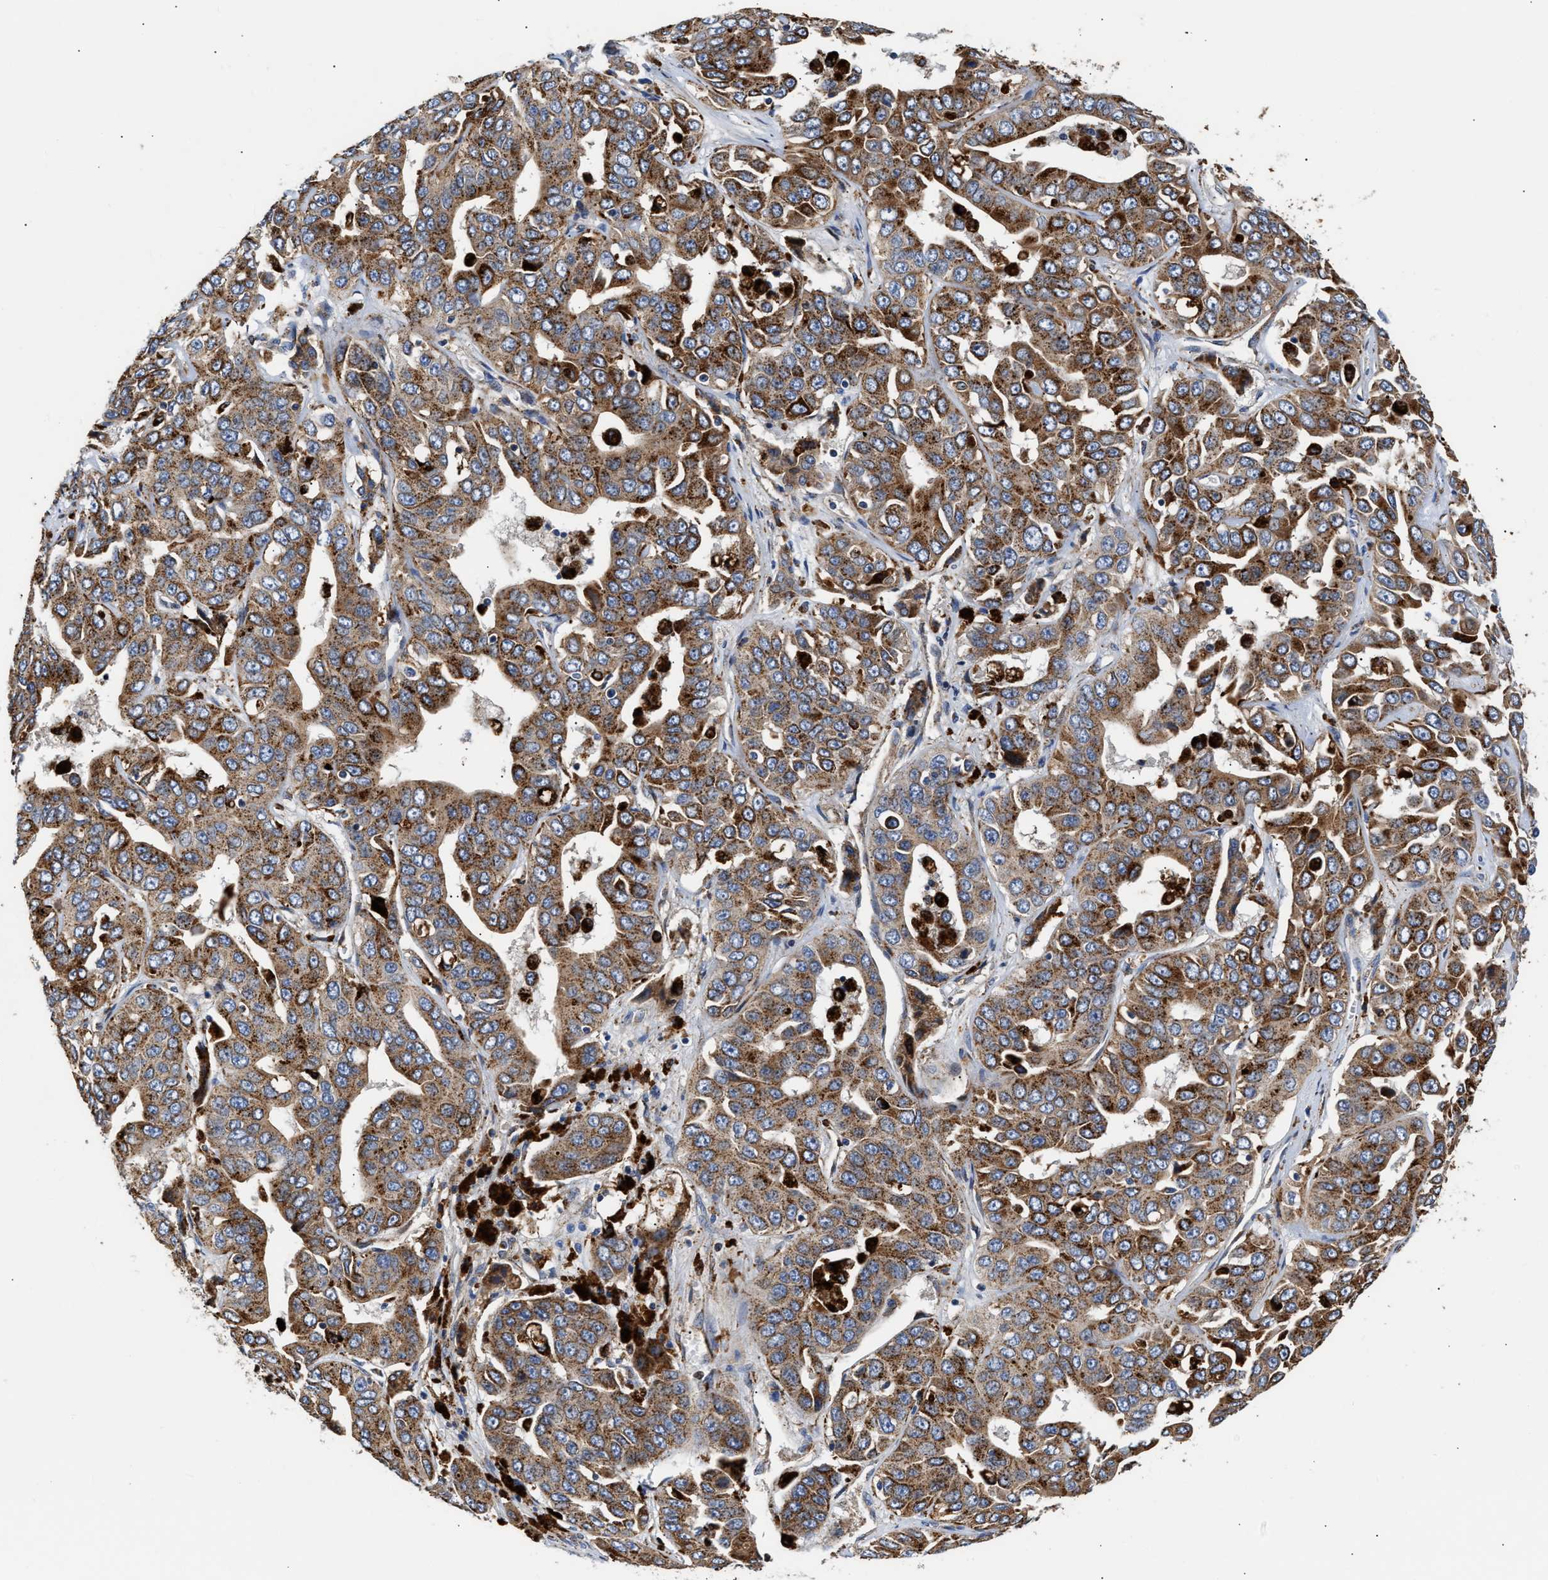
{"staining": {"intensity": "strong", "quantity": ">75%", "location": "cytoplasmic/membranous"}, "tissue": "liver cancer", "cell_type": "Tumor cells", "image_type": "cancer", "snomed": [{"axis": "morphology", "description": "Cholangiocarcinoma"}, {"axis": "topography", "description": "Liver"}], "caption": "DAB immunohistochemical staining of human liver cancer (cholangiocarcinoma) demonstrates strong cytoplasmic/membranous protein staining in about >75% of tumor cells.", "gene": "CCDC146", "patient": {"sex": "female", "age": 52}}